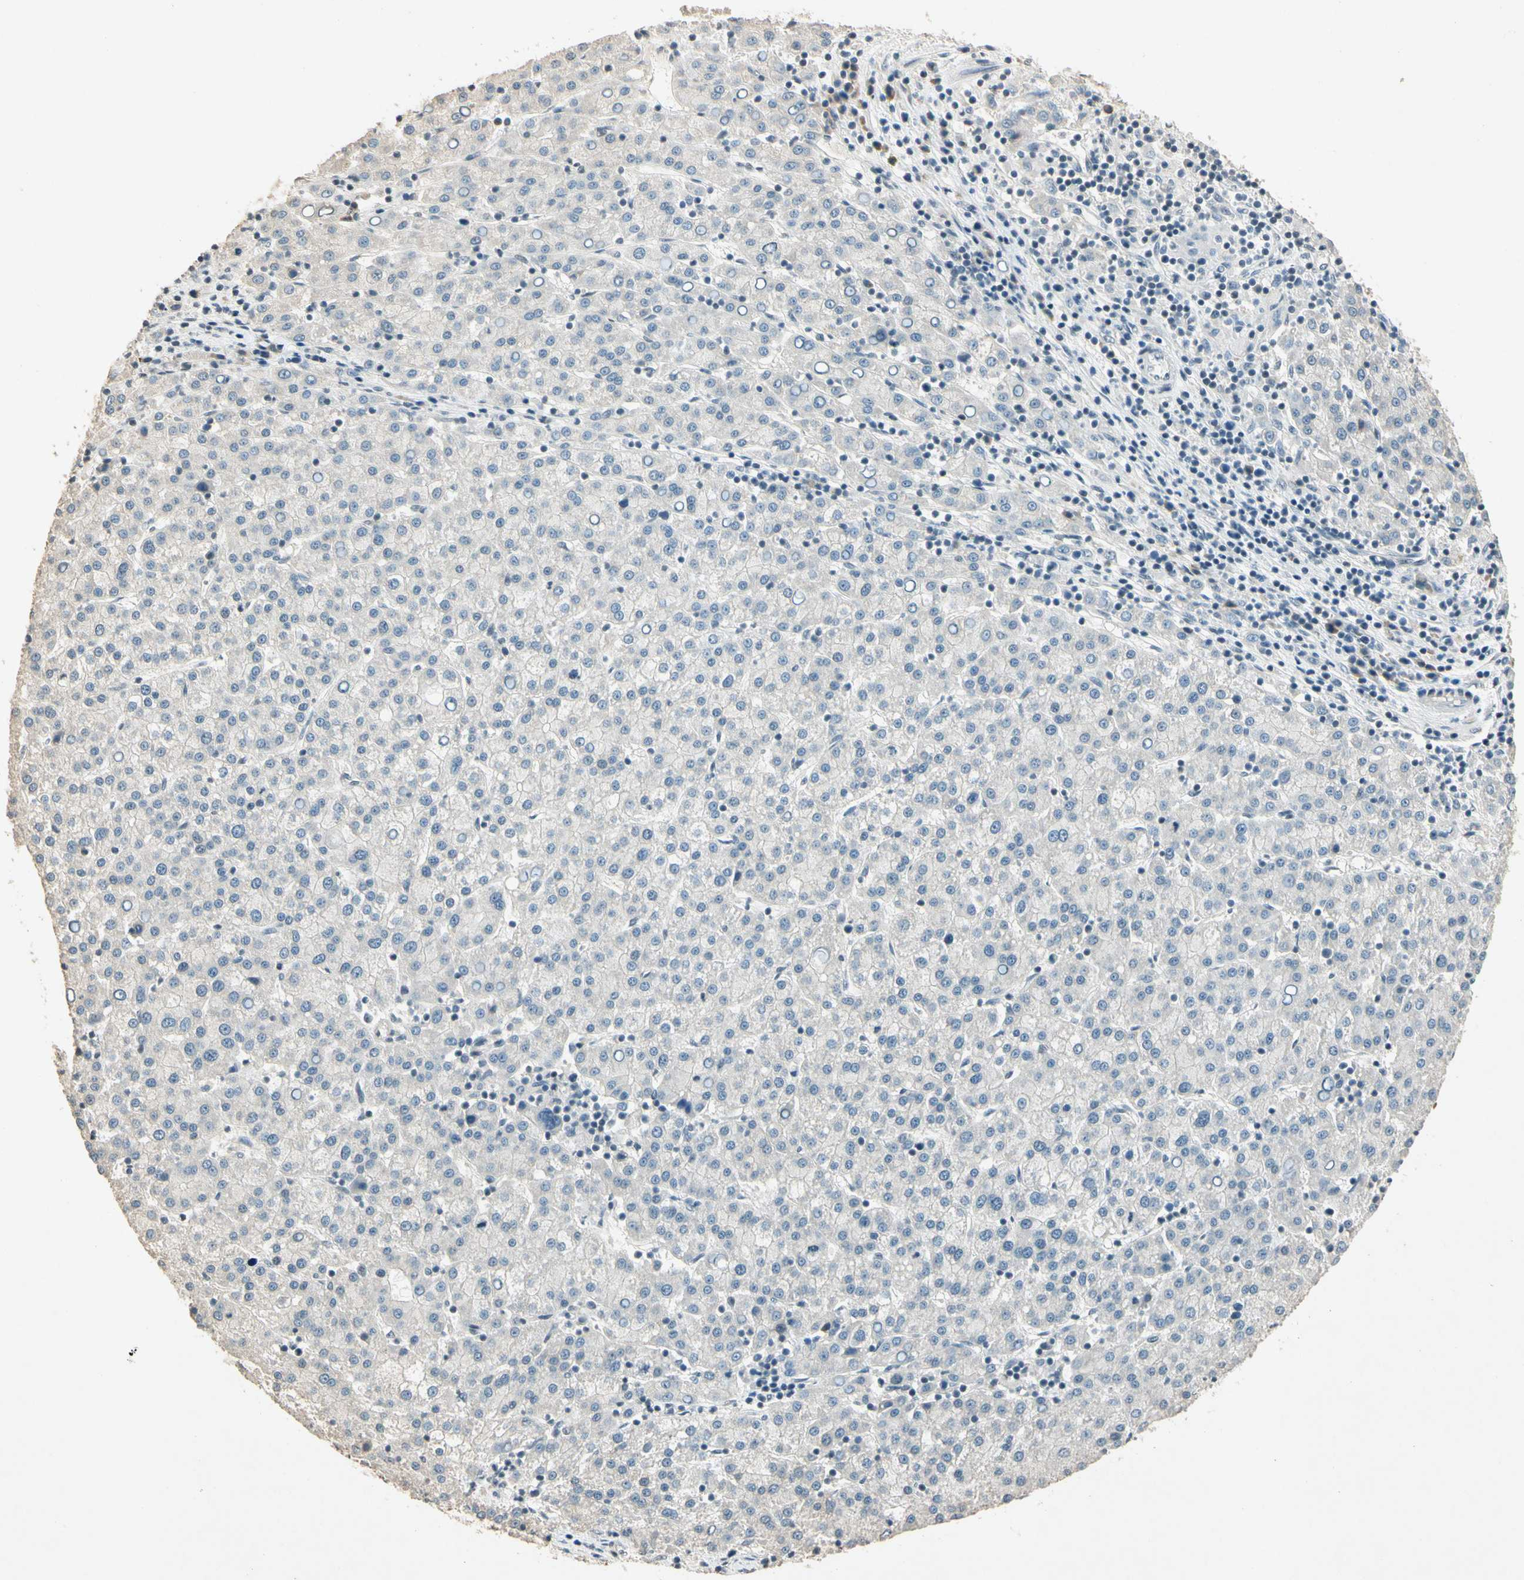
{"staining": {"intensity": "negative", "quantity": "none", "location": "none"}, "tissue": "liver cancer", "cell_type": "Tumor cells", "image_type": "cancer", "snomed": [{"axis": "morphology", "description": "Carcinoma, Hepatocellular, NOS"}, {"axis": "topography", "description": "Liver"}], "caption": "Photomicrograph shows no protein expression in tumor cells of liver cancer (hepatocellular carcinoma) tissue.", "gene": "ZBTB4", "patient": {"sex": "female", "age": 58}}